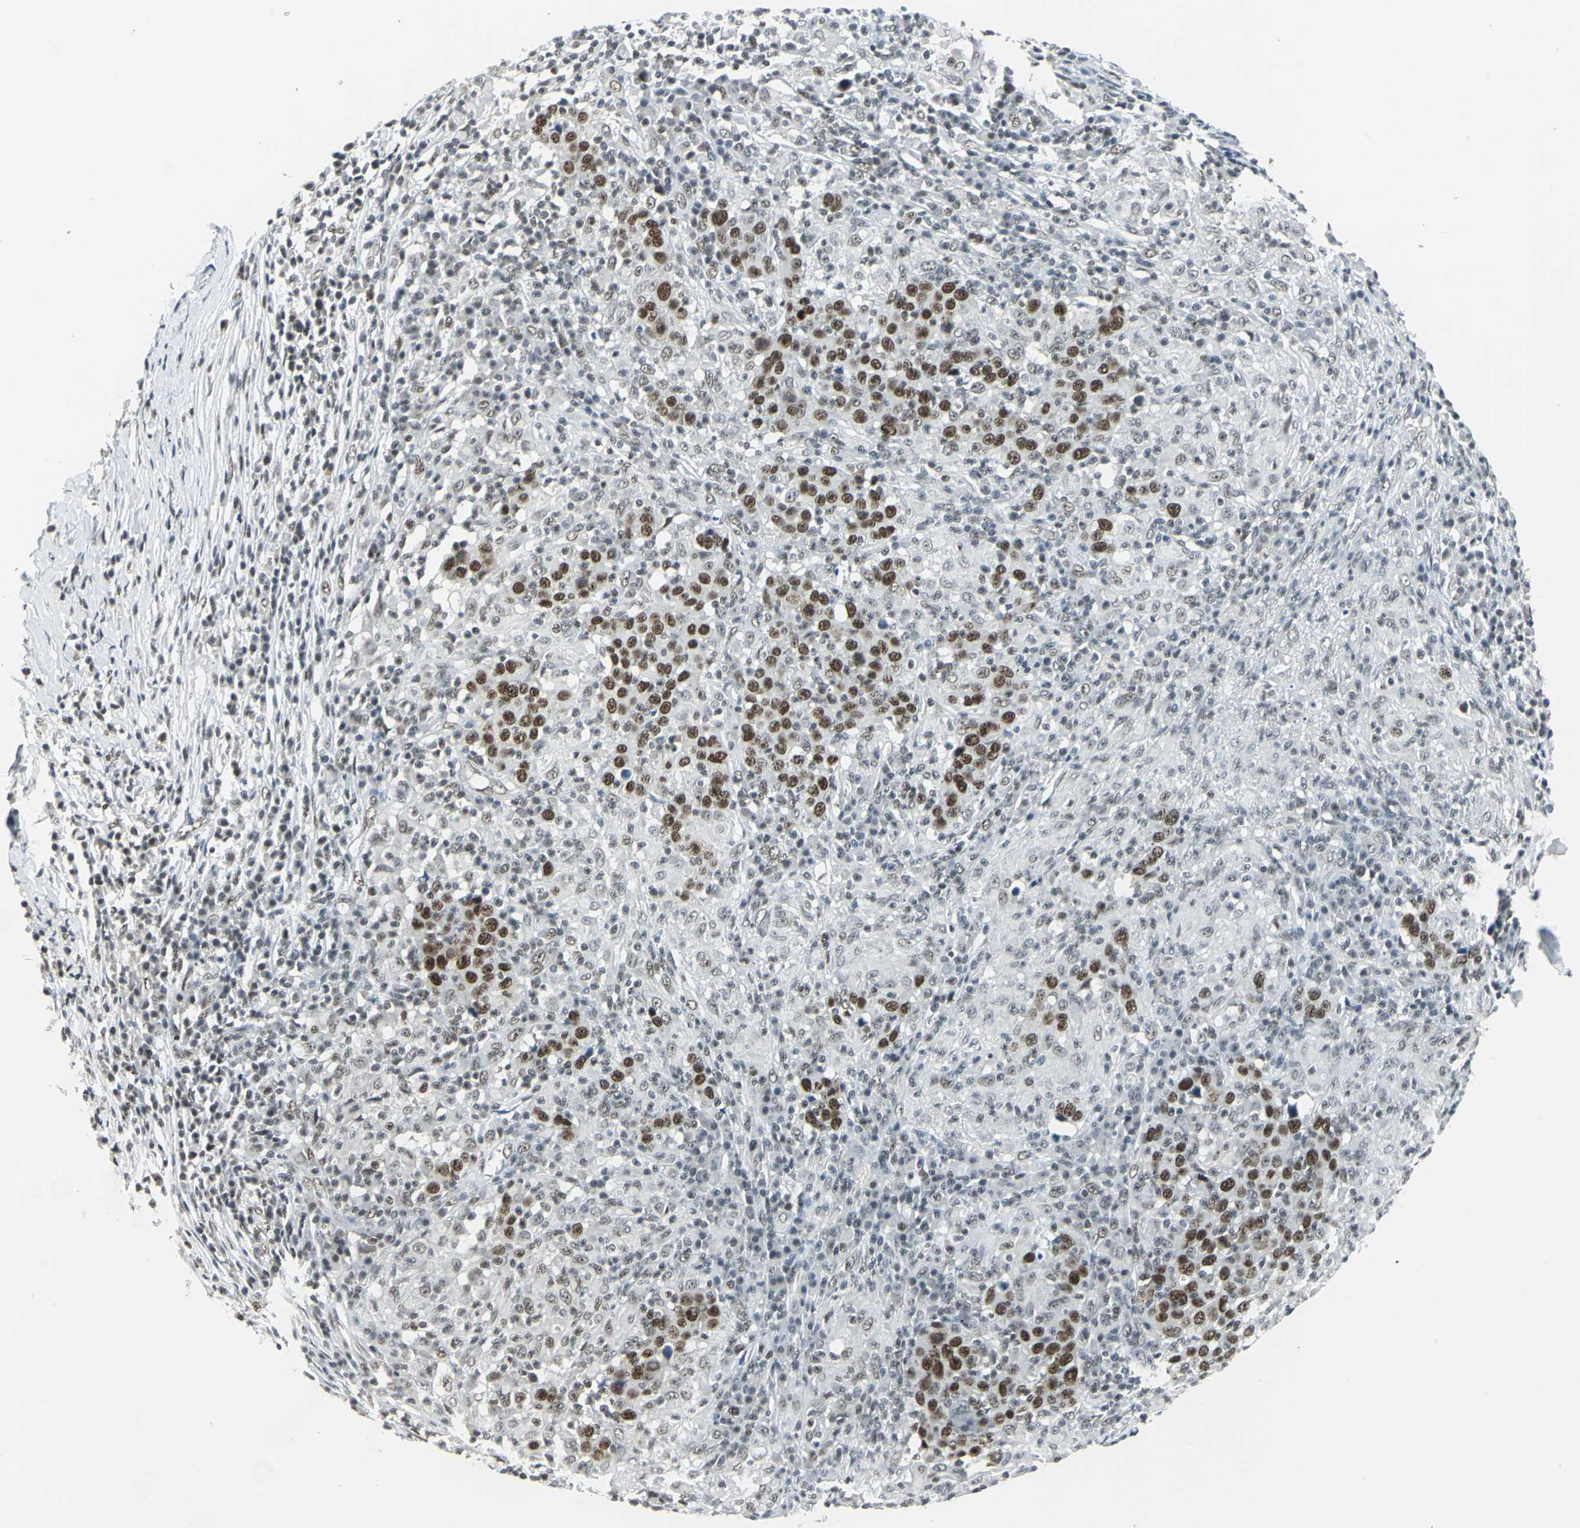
{"staining": {"intensity": "strong", "quantity": ">75%", "location": "nuclear"}, "tissue": "head and neck cancer", "cell_type": "Tumor cells", "image_type": "cancer", "snomed": [{"axis": "morphology", "description": "Adenocarcinoma, NOS"}, {"axis": "topography", "description": "Salivary gland"}, {"axis": "topography", "description": "Head-Neck"}], "caption": "About >75% of tumor cells in human head and neck cancer exhibit strong nuclear protein staining as visualized by brown immunohistochemical staining.", "gene": "ADNP", "patient": {"sex": "female", "age": 65}}